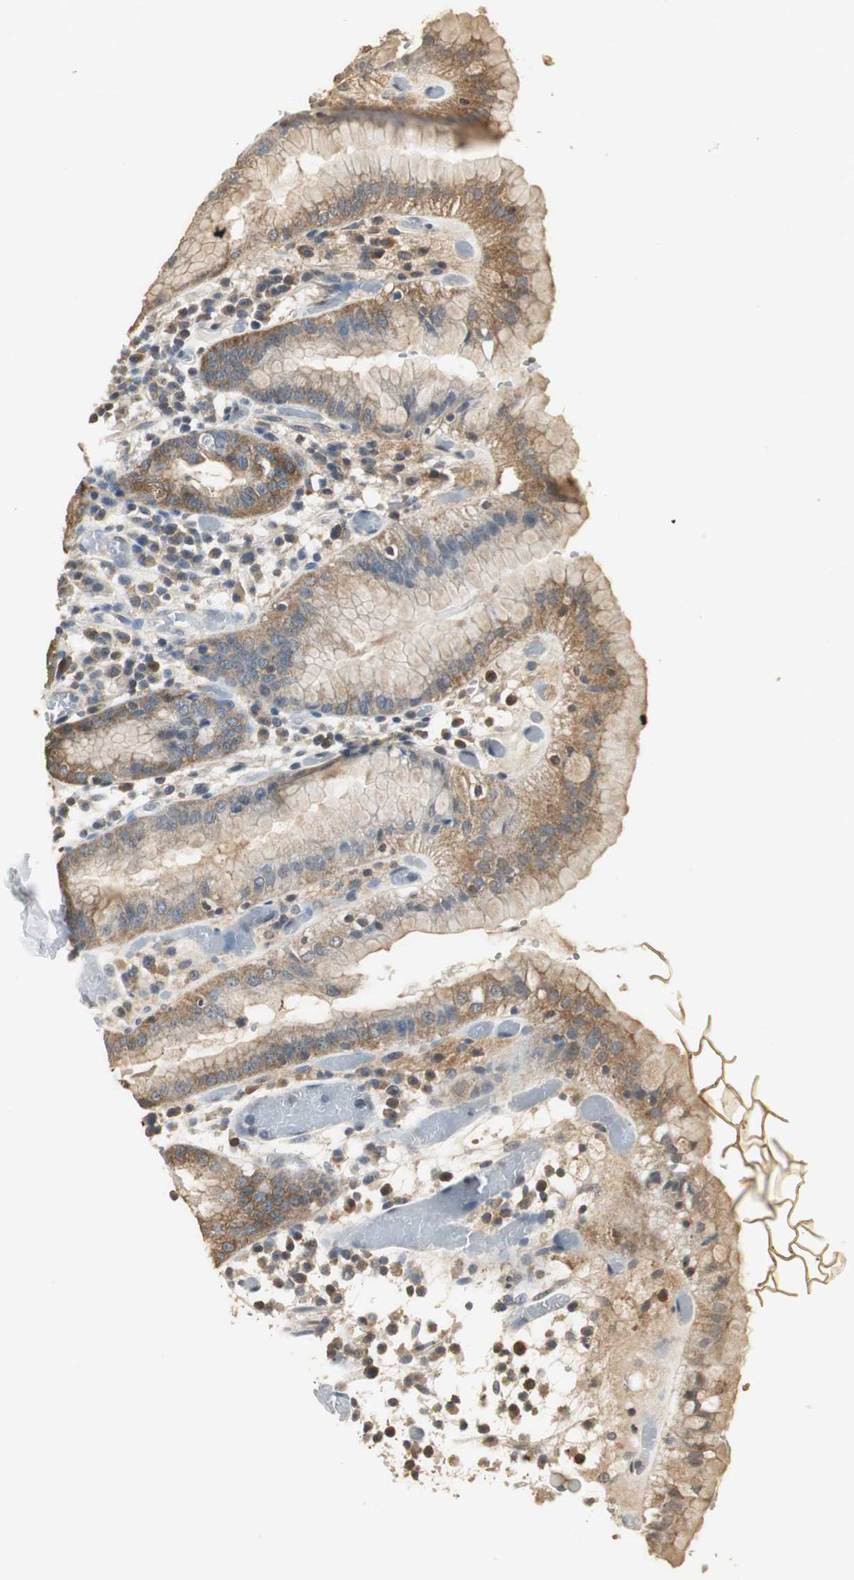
{"staining": {"intensity": "moderate", "quantity": ">75%", "location": "cytoplasmic/membranous"}, "tissue": "stomach", "cell_type": "Glandular cells", "image_type": "normal", "snomed": [{"axis": "morphology", "description": "Normal tissue, NOS"}, {"axis": "topography", "description": "Stomach"}, {"axis": "topography", "description": "Stomach, lower"}], "caption": "Brown immunohistochemical staining in unremarkable stomach reveals moderate cytoplasmic/membranous staining in about >75% of glandular cells.", "gene": "CCT5", "patient": {"sex": "female", "age": 75}}